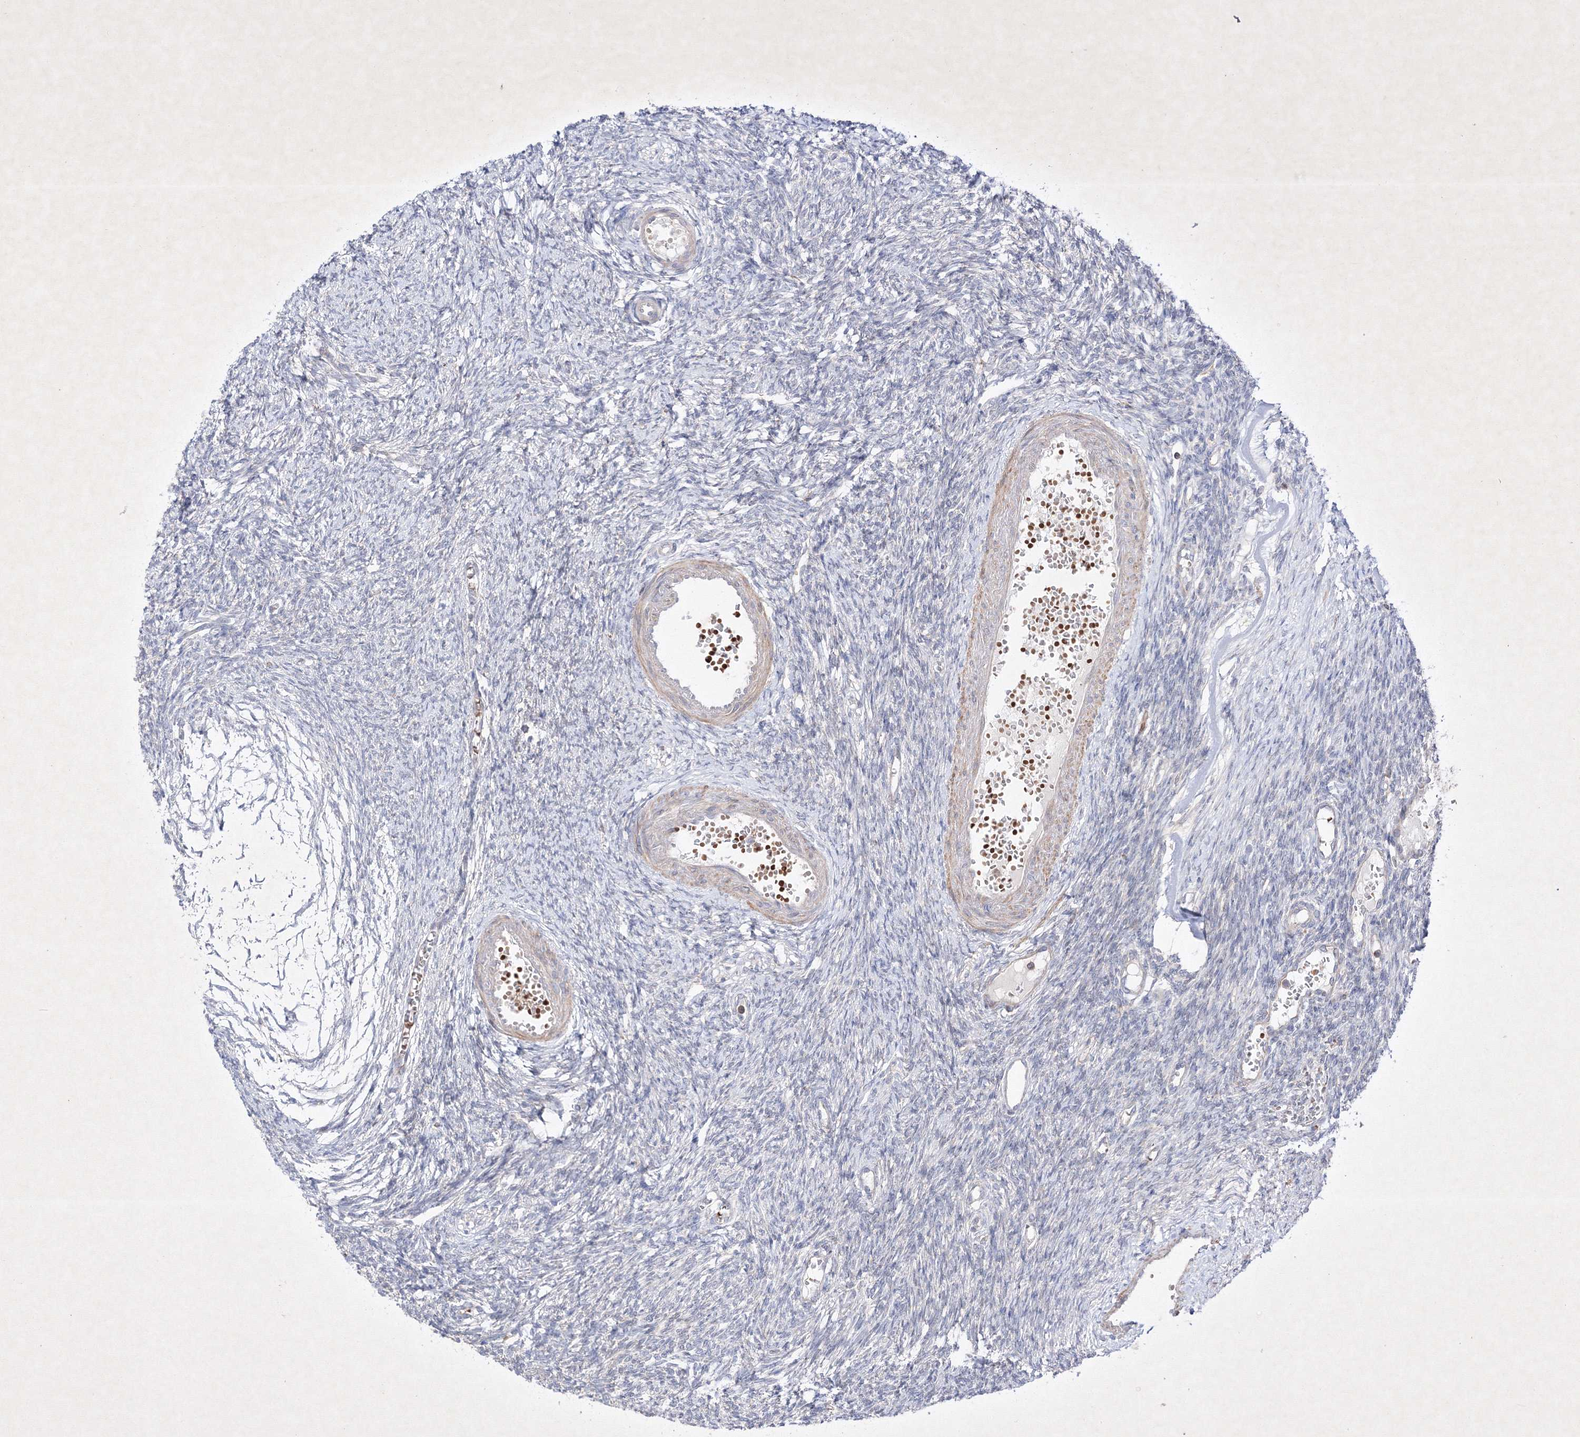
{"staining": {"intensity": "strong", "quantity": ">75%", "location": "cytoplasmic/membranous"}, "tissue": "ovary", "cell_type": "Follicle cells", "image_type": "normal", "snomed": [{"axis": "morphology", "description": "Normal tissue, NOS"}, {"axis": "morphology", "description": "Cyst, NOS"}, {"axis": "topography", "description": "Ovary"}], "caption": "A photomicrograph of ovary stained for a protein reveals strong cytoplasmic/membranous brown staining in follicle cells. (IHC, brightfield microscopy, high magnification).", "gene": "OPA1", "patient": {"sex": "female", "age": 33}}